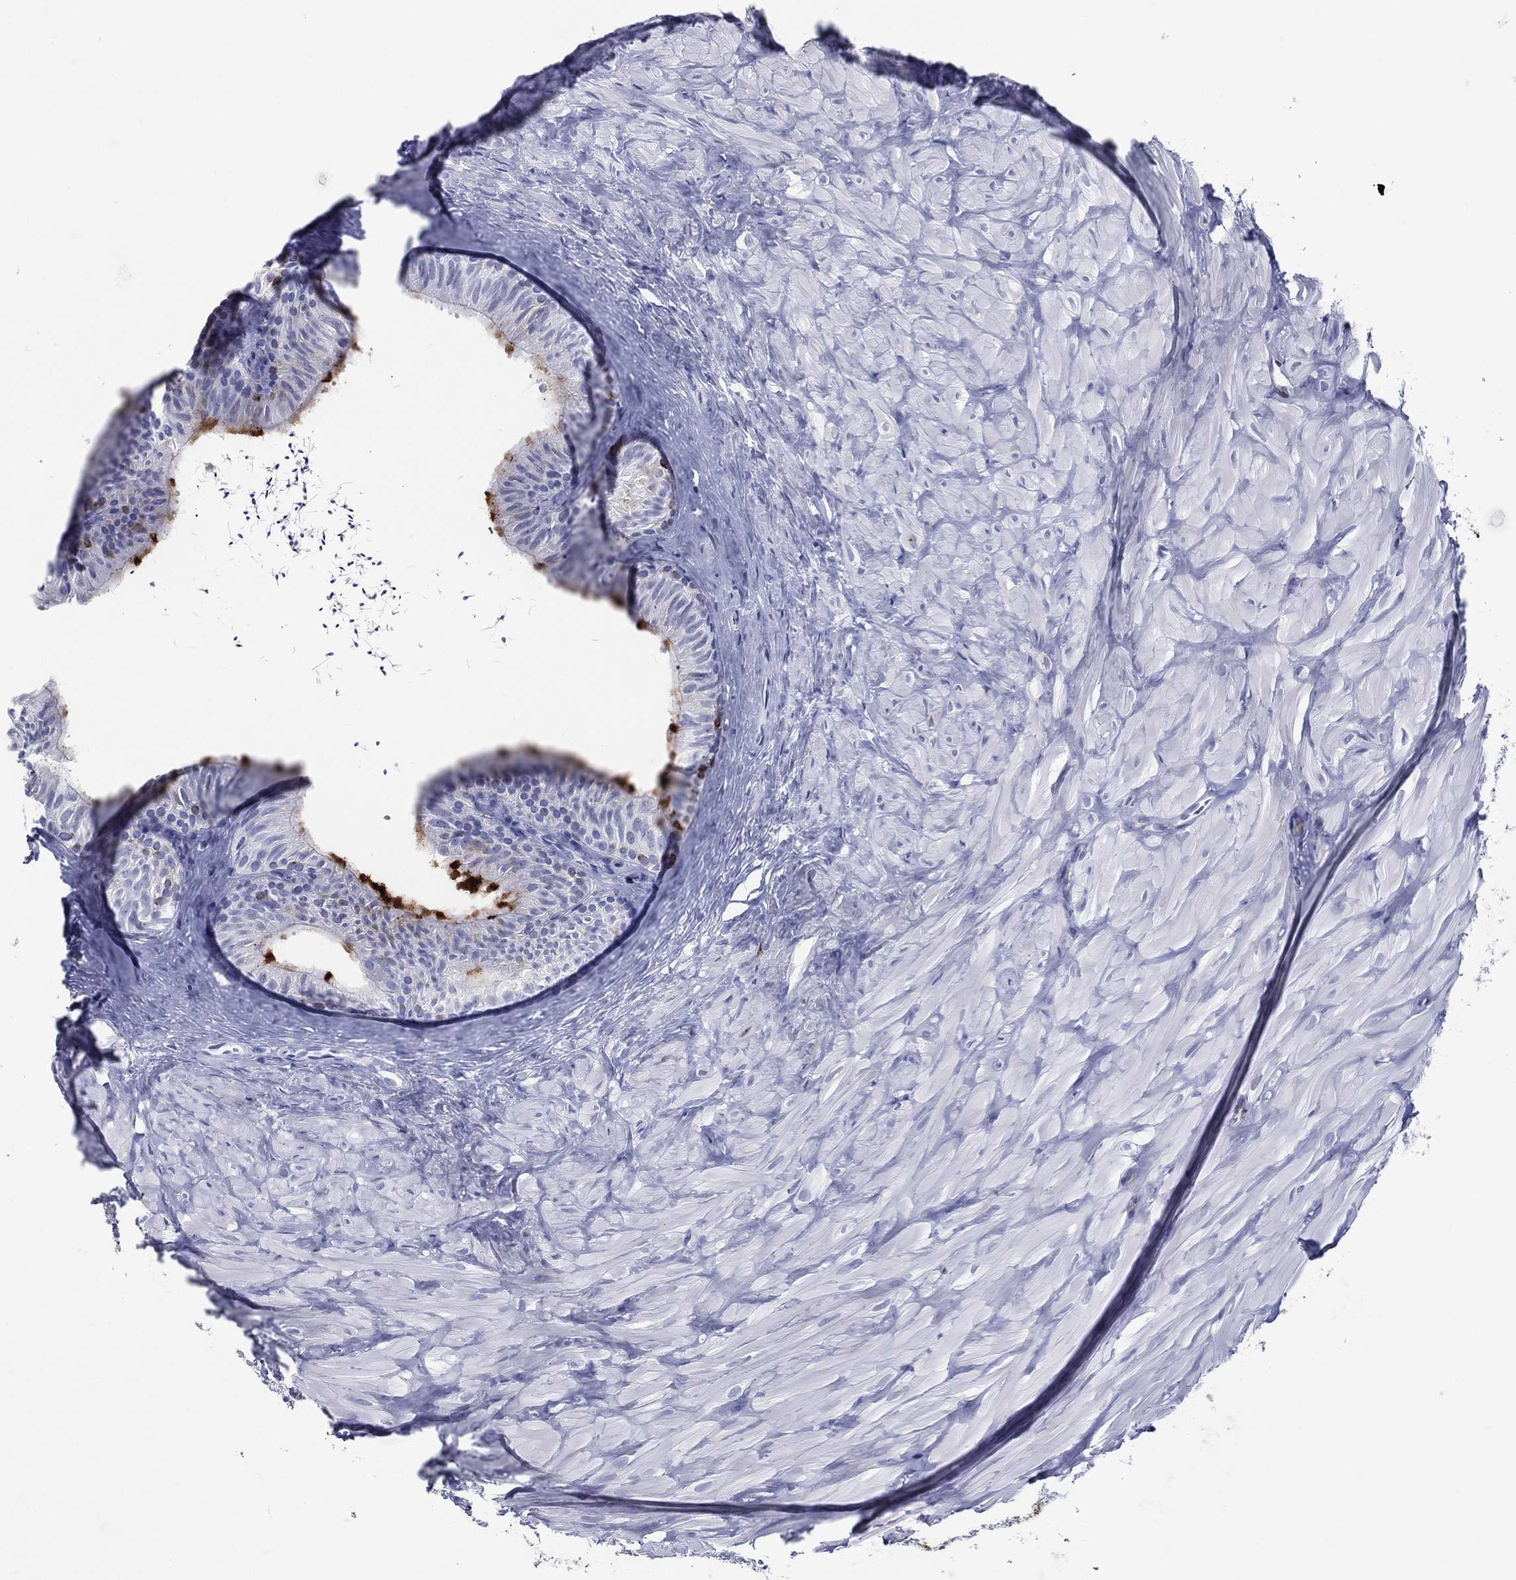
{"staining": {"intensity": "strong", "quantity": "<25%", "location": "cytoplasmic/membranous"}, "tissue": "epididymis", "cell_type": "Glandular cells", "image_type": "normal", "snomed": [{"axis": "morphology", "description": "Normal tissue, NOS"}, {"axis": "topography", "description": "Epididymis"}], "caption": "Immunohistochemistry (IHC) (DAB) staining of normal human epididymis shows strong cytoplasmic/membranous protein positivity in approximately <25% of glandular cells.", "gene": "ACE2", "patient": {"sex": "male", "age": 32}}